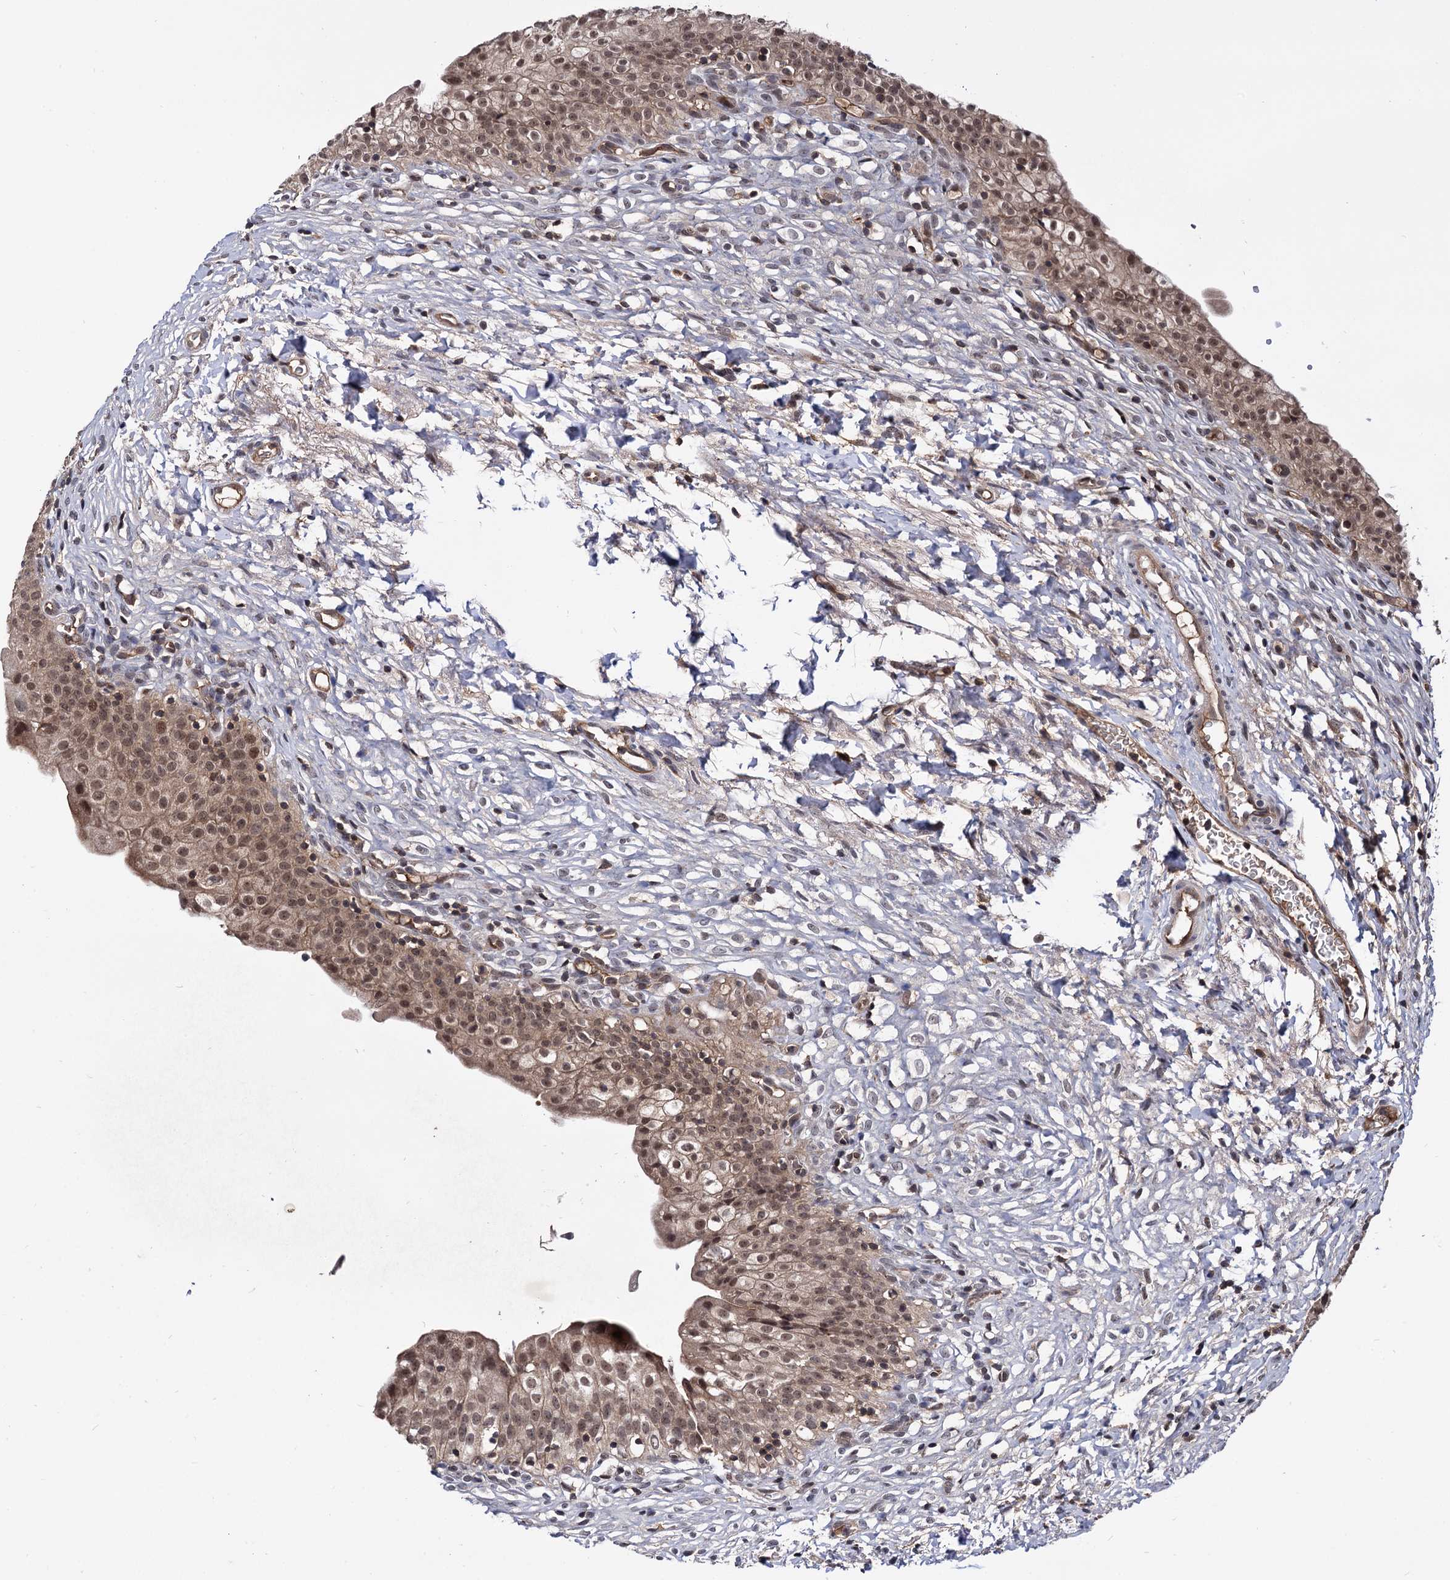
{"staining": {"intensity": "moderate", "quantity": ">75%", "location": "cytoplasmic/membranous,nuclear"}, "tissue": "urinary bladder", "cell_type": "Urothelial cells", "image_type": "normal", "snomed": [{"axis": "morphology", "description": "Normal tissue, NOS"}, {"axis": "topography", "description": "Urinary bladder"}], "caption": "Immunohistochemistry (IHC) (DAB (3,3'-diaminobenzidine)) staining of normal human urinary bladder displays moderate cytoplasmic/membranous,nuclear protein positivity in approximately >75% of urothelial cells.", "gene": "MICAL2", "patient": {"sex": "male", "age": 55}}